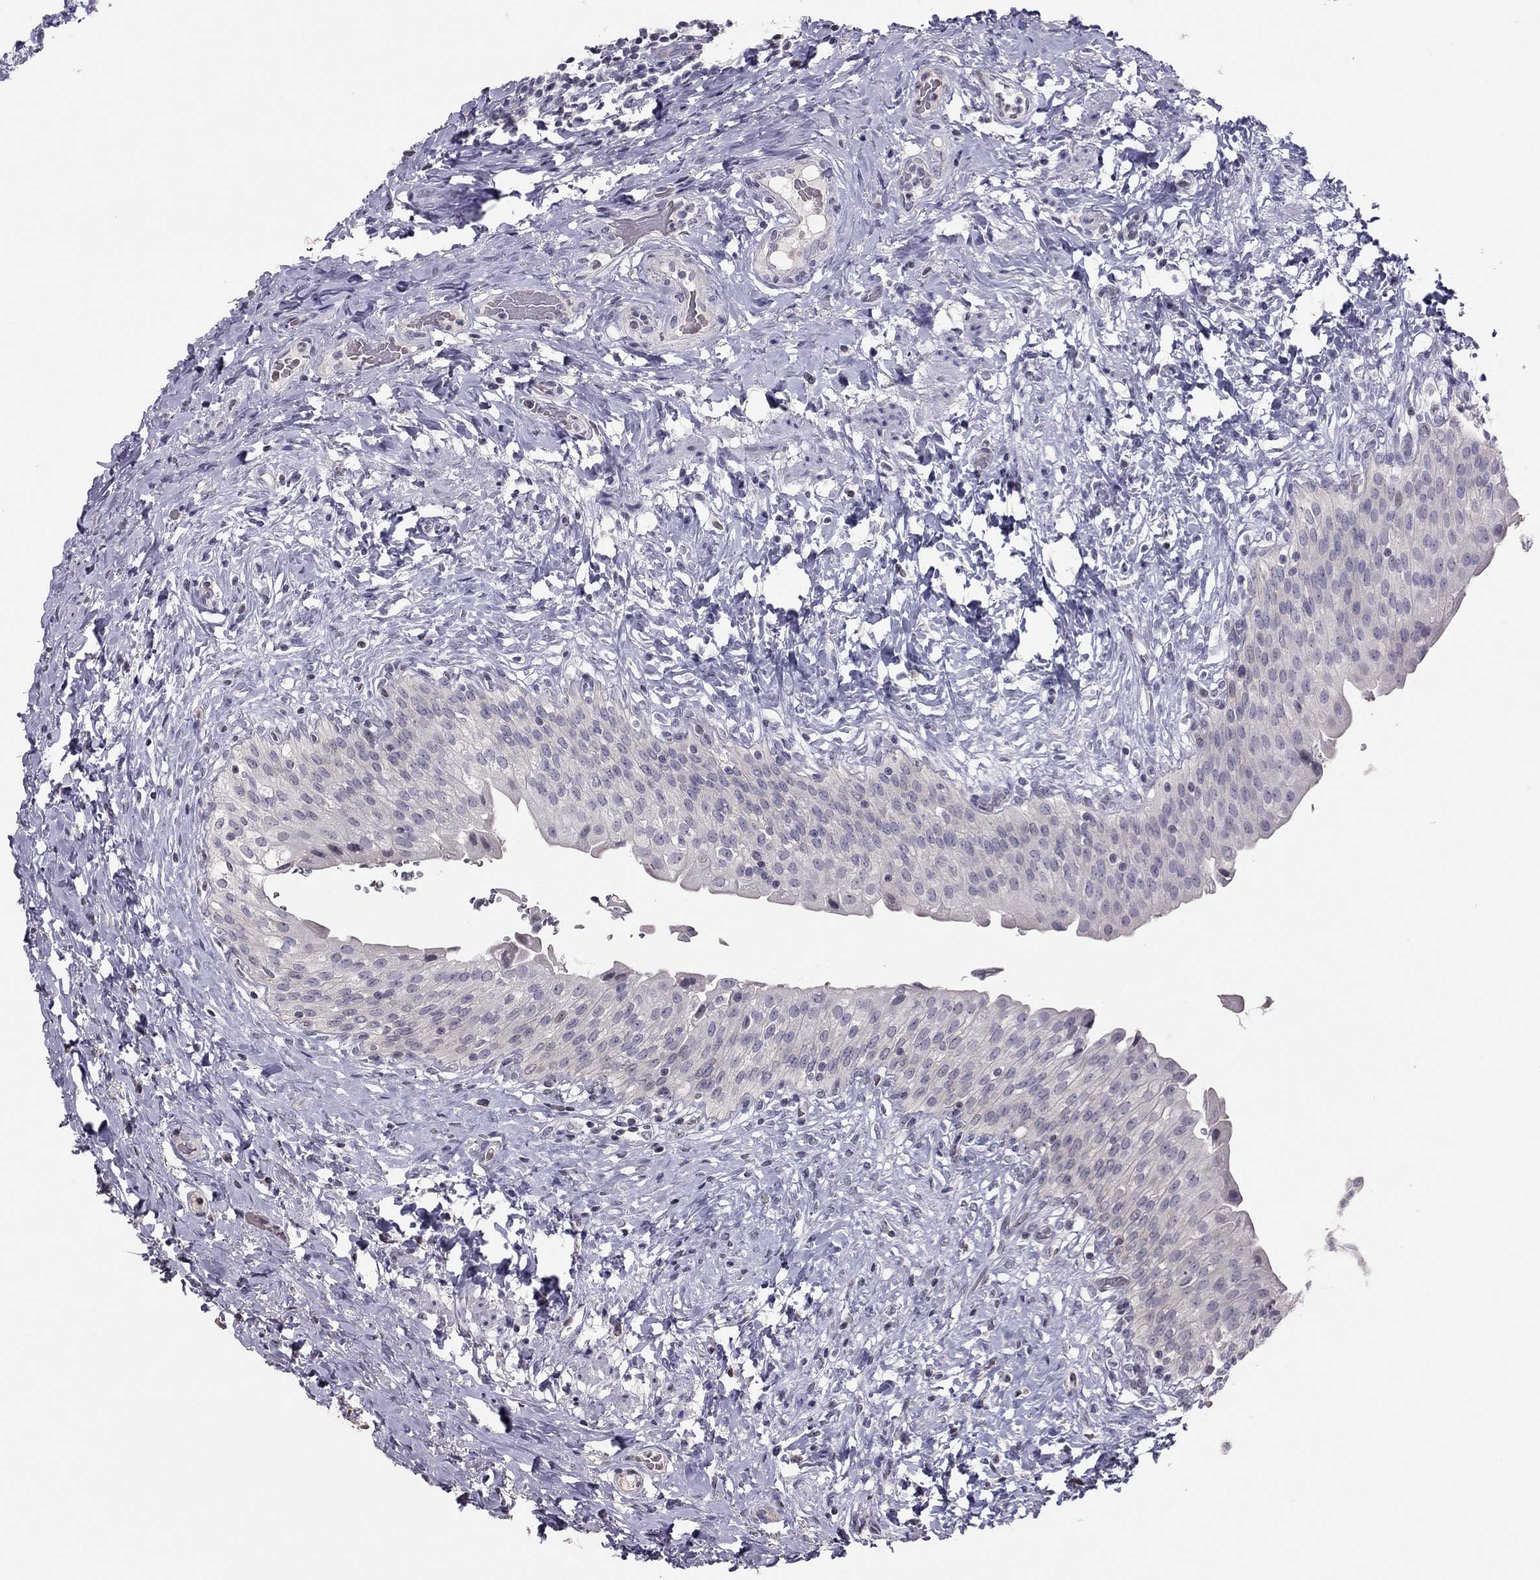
{"staining": {"intensity": "negative", "quantity": "none", "location": "none"}, "tissue": "urinary bladder", "cell_type": "Urothelial cells", "image_type": "normal", "snomed": [{"axis": "morphology", "description": "Normal tissue, NOS"}, {"axis": "morphology", "description": "Inflammation, NOS"}, {"axis": "topography", "description": "Urinary bladder"}], "caption": "Immunohistochemistry (IHC) of benign urinary bladder exhibits no expression in urothelial cells.", "gene": "TSHB", "patient": {"sex": "male", "age": 64}}